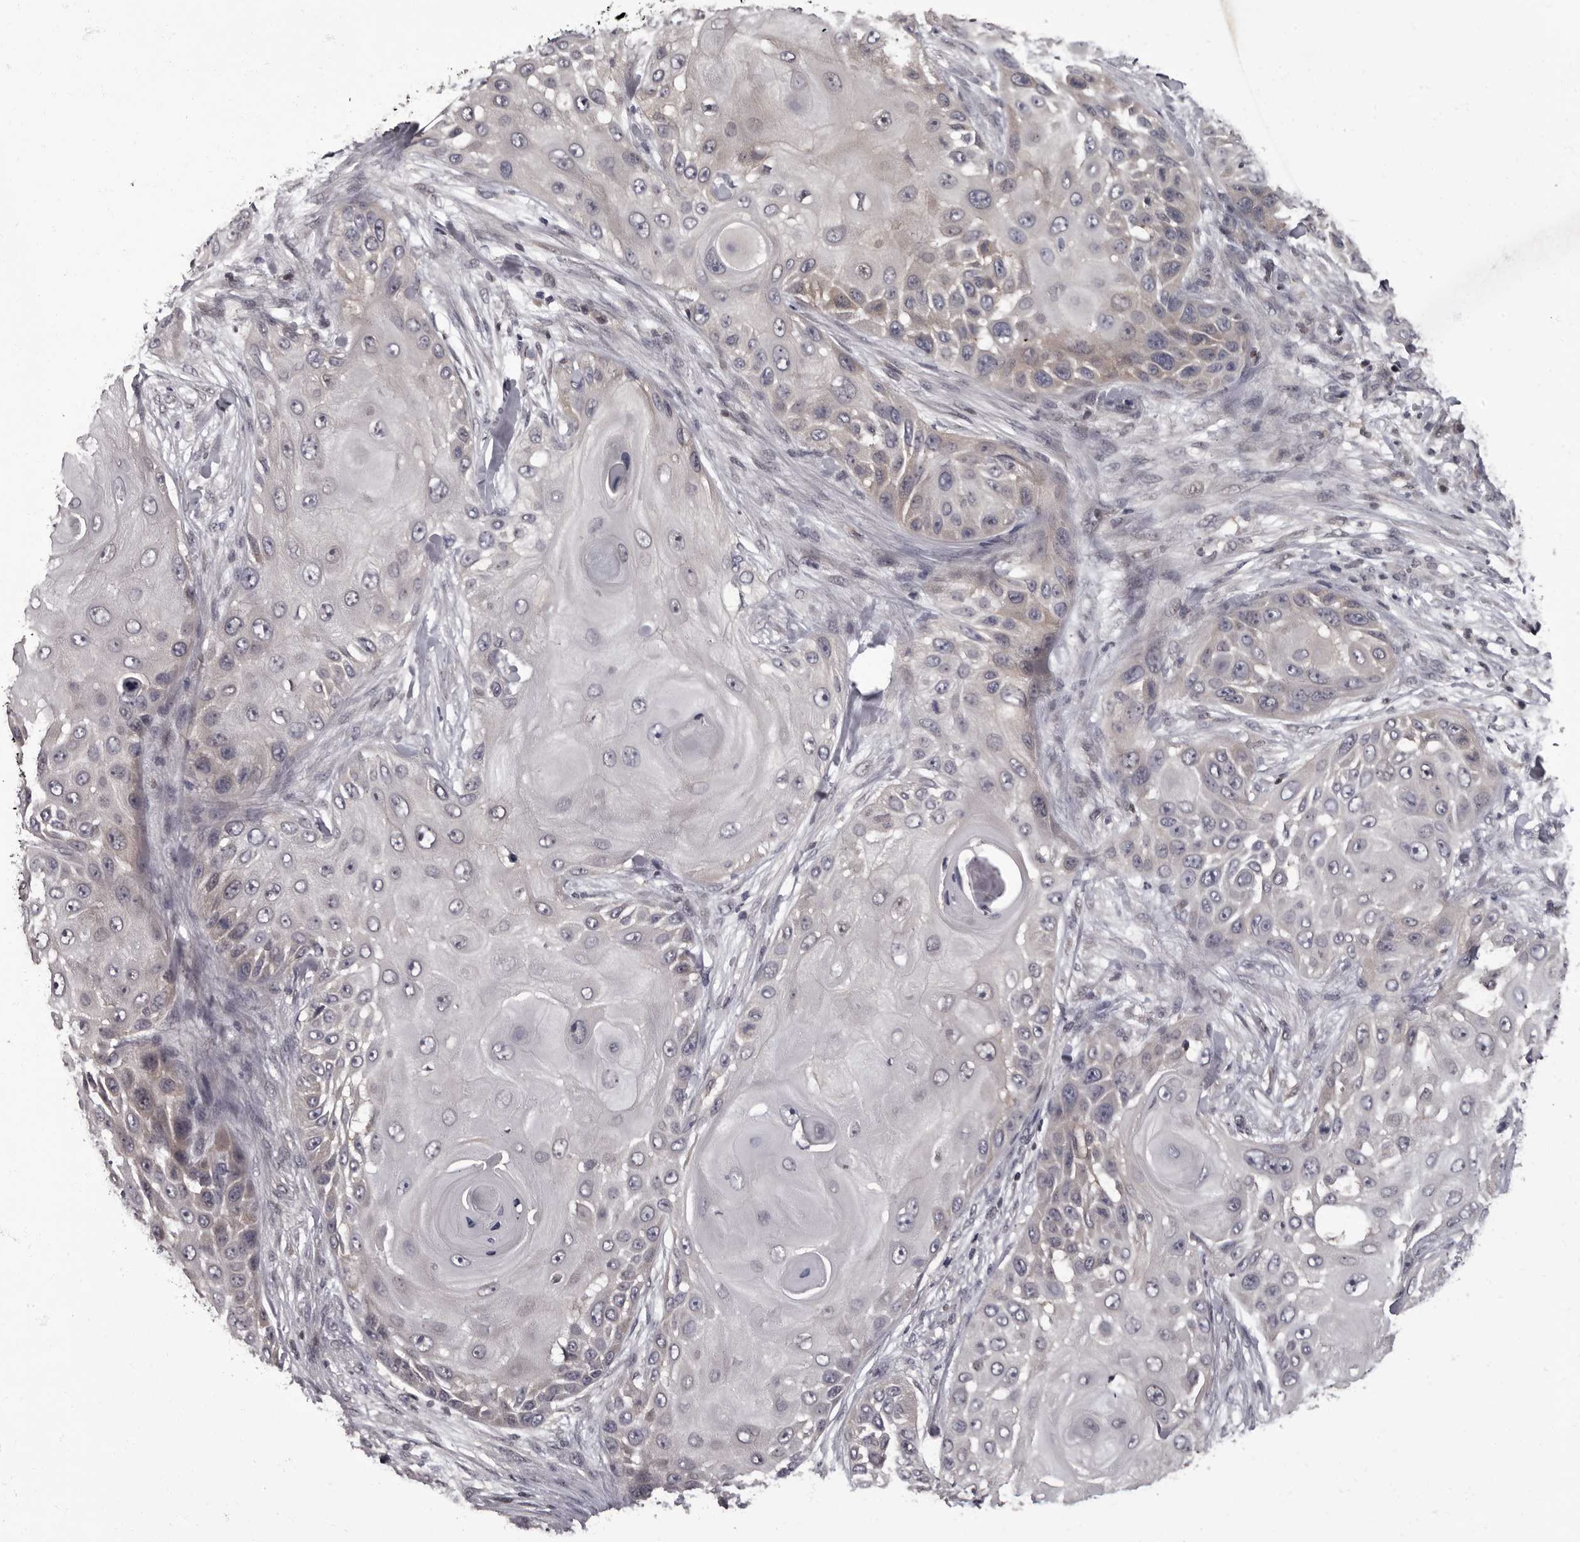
{"staining": {"intensity": "negative", "quantity": "none", "location": "none"}, "tissue": "skin cancer", "cell_type": "Tumor cells", "image_type": "cancer", "snomed": [{"axis": "morphology", "description": "Squamous cell carcinoma, NOS"}, {"axis": "topography", "description": "Skin"}], "caption": "Immunohistochemistry of human skin cancer (squamous cell carcinoma) reveals no expression in tumor cells.", "gene": "C1orf50", "patient": {"sex": "female", "age": 44}}